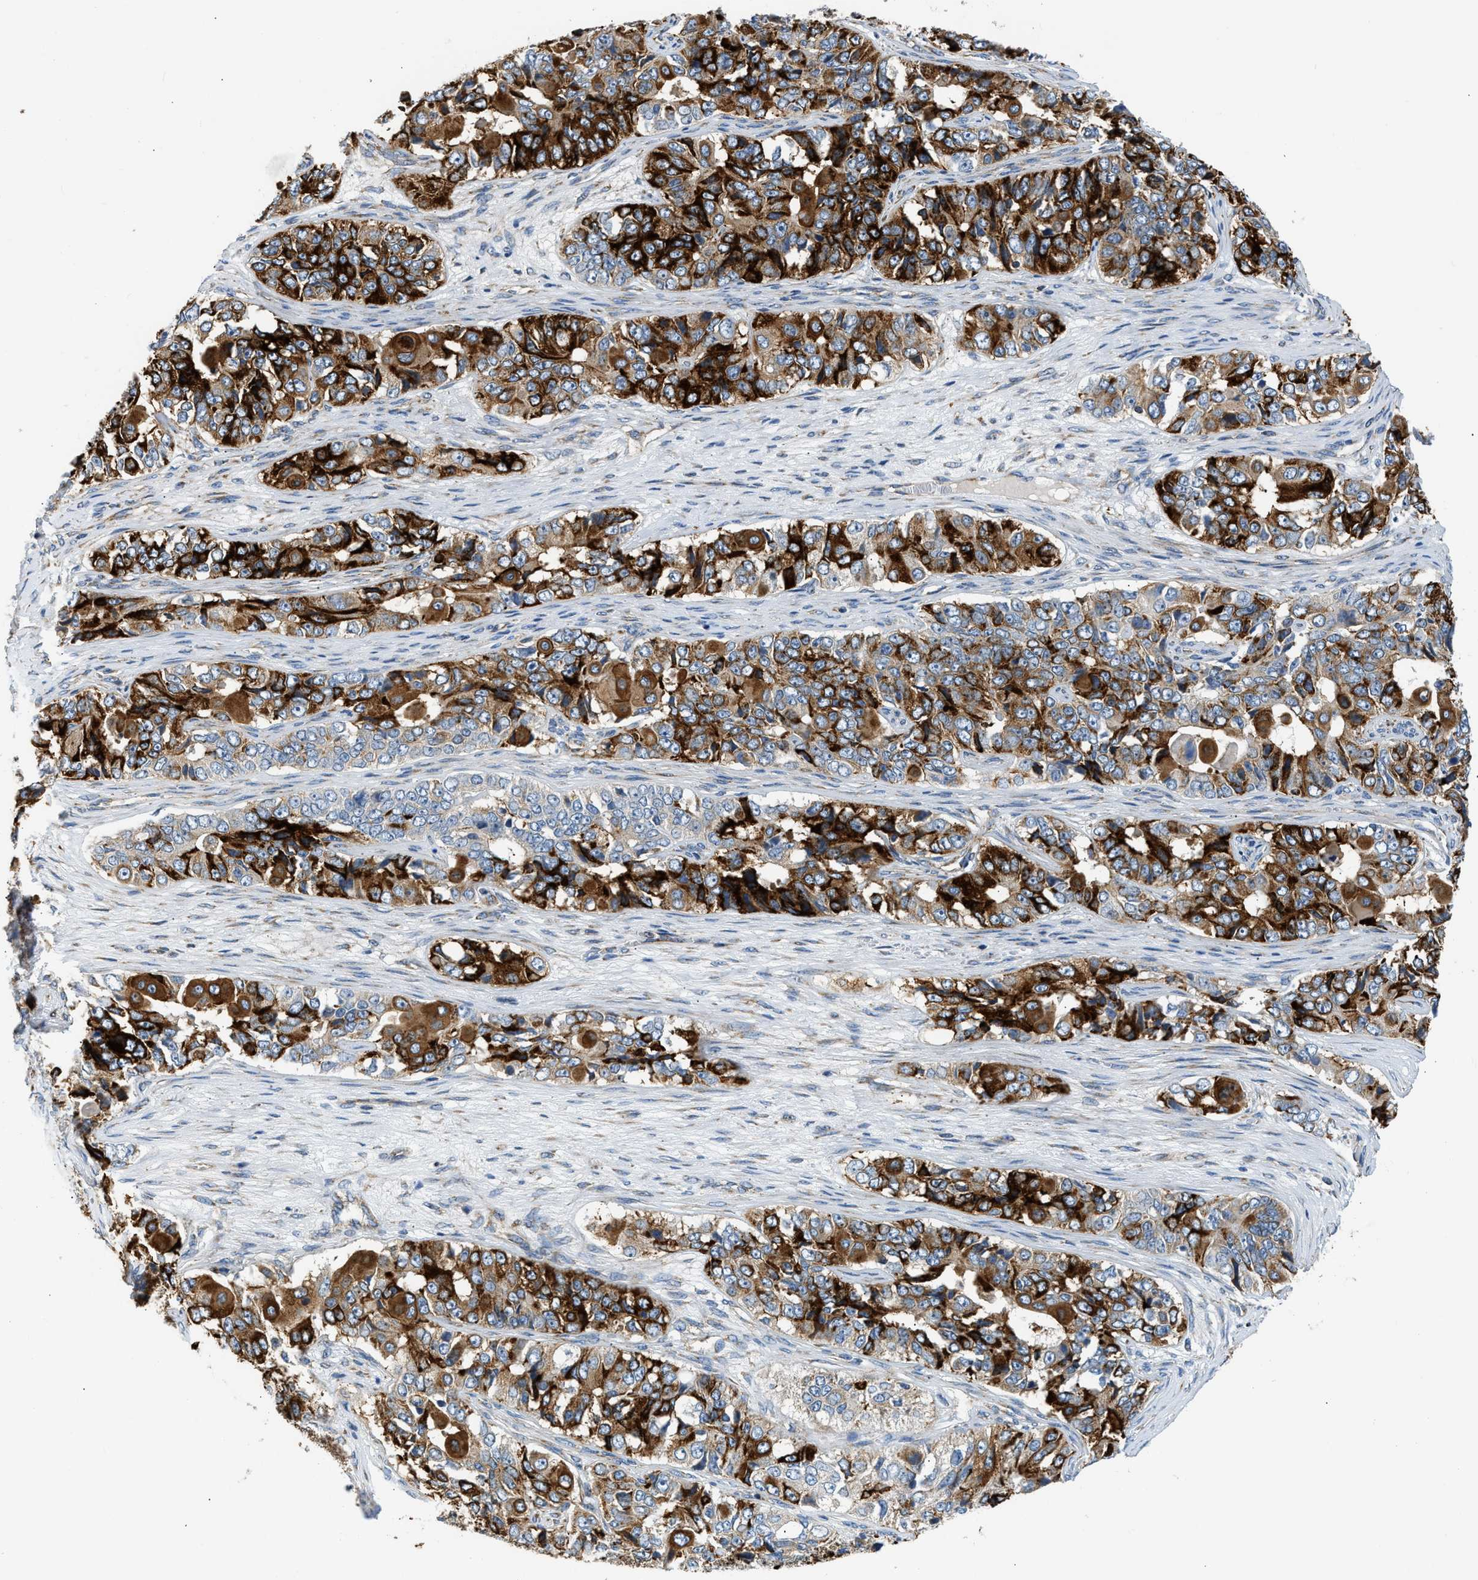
{"staining": {"intensity": "strong", "quantity": ">75%", "location": "cytoplasmic/membranous"}, "tissue": "ovarian cancer", "cell_type": "Tumor cells", "image_type": "cancer", "snomed": [{"axis": "morphology", "description": "Carcinoma, endometroid"}, {"axis": "topography", "description": "Ovary"}], "caption": "Protein analysis of ovarian endometroid carcinoma tissue exhibits strong cytoplasmic/membranous expression in about >75% of tumor cells.", "gene": "CAMKK2", "patient": {"sex": "female", "age": 51}}